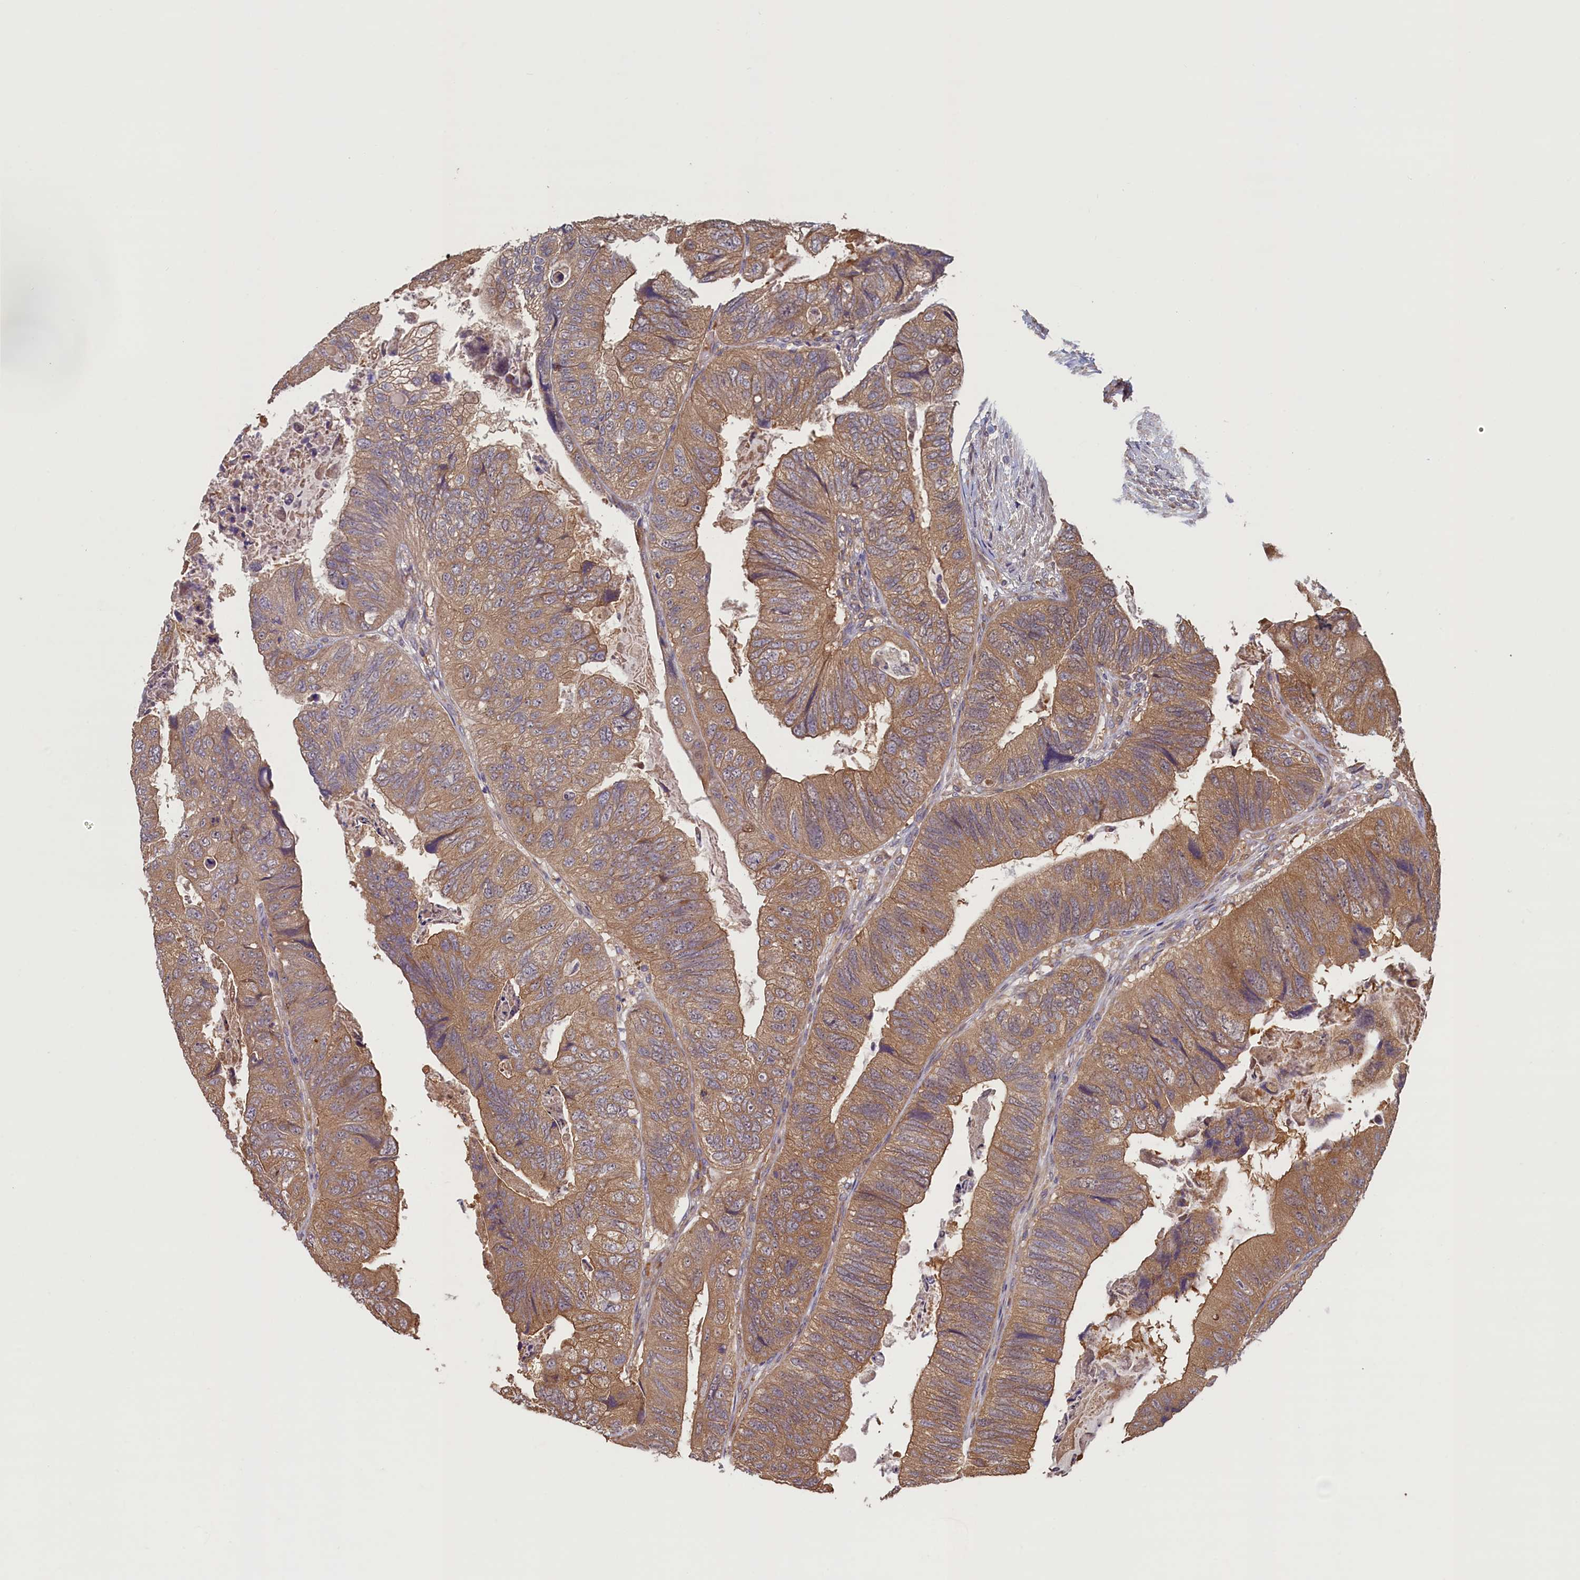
{"staining": {"intensity": "moderate", "quantity": ">75%", "location": "cytoplasmic/membranous"}, "tissue": "colorectal cancer", "cell_type": "Tumor cells", "image_type": "cancer", "snomed": [{"axis": "morphology", "description": "Adenocarcinoma, NOS"}, {"axis": "topography", "description": "Rectum"}], "caption": "Protein analysis of colorectal adenocarcinoma tissue exhibits moderate cytoplasmic/membranous expression in about >75% of tumor cells.", "gene": "CIAO2B", "patient": {"sex": "male", "age": 63}}